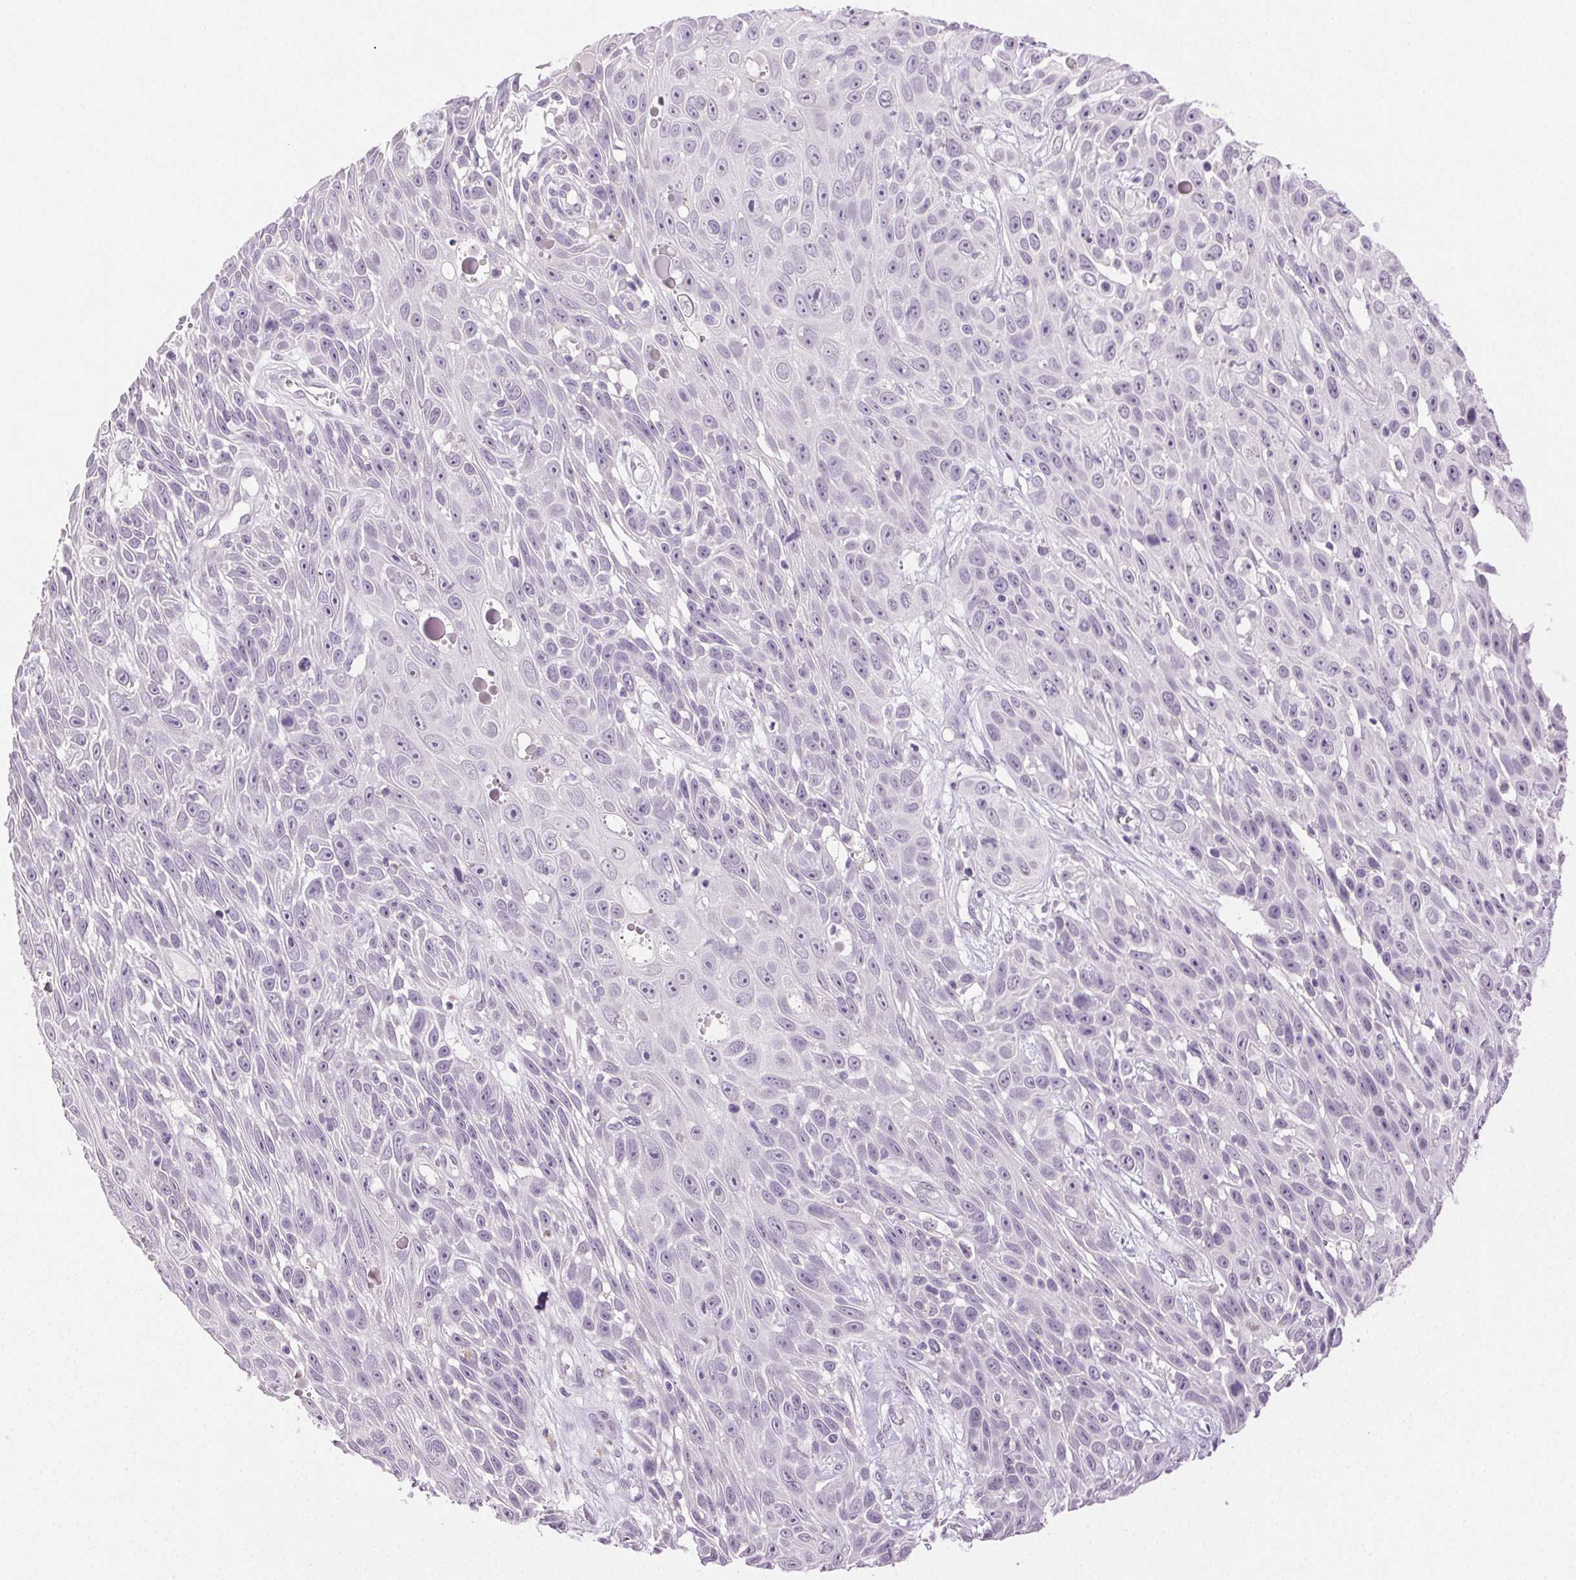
{"staining": {"intensity": "negative", "quantity": "none", "location": "none"}, "tissue": "skin cancer", "cell_type": "Tumor cells", "image_type": "cancer", "snomed": [{"axis": "morphology", "description": "Squamous cell carcinoma, NOS"}, {"axis": "topography", "description": "Skin"}], "caption": "Immunohistochemical staining of human skin cancer demonstrates no significant expression in tumor cells.", "gene": "CLDN10", "patient": {"sex": "male", "age": 82}}